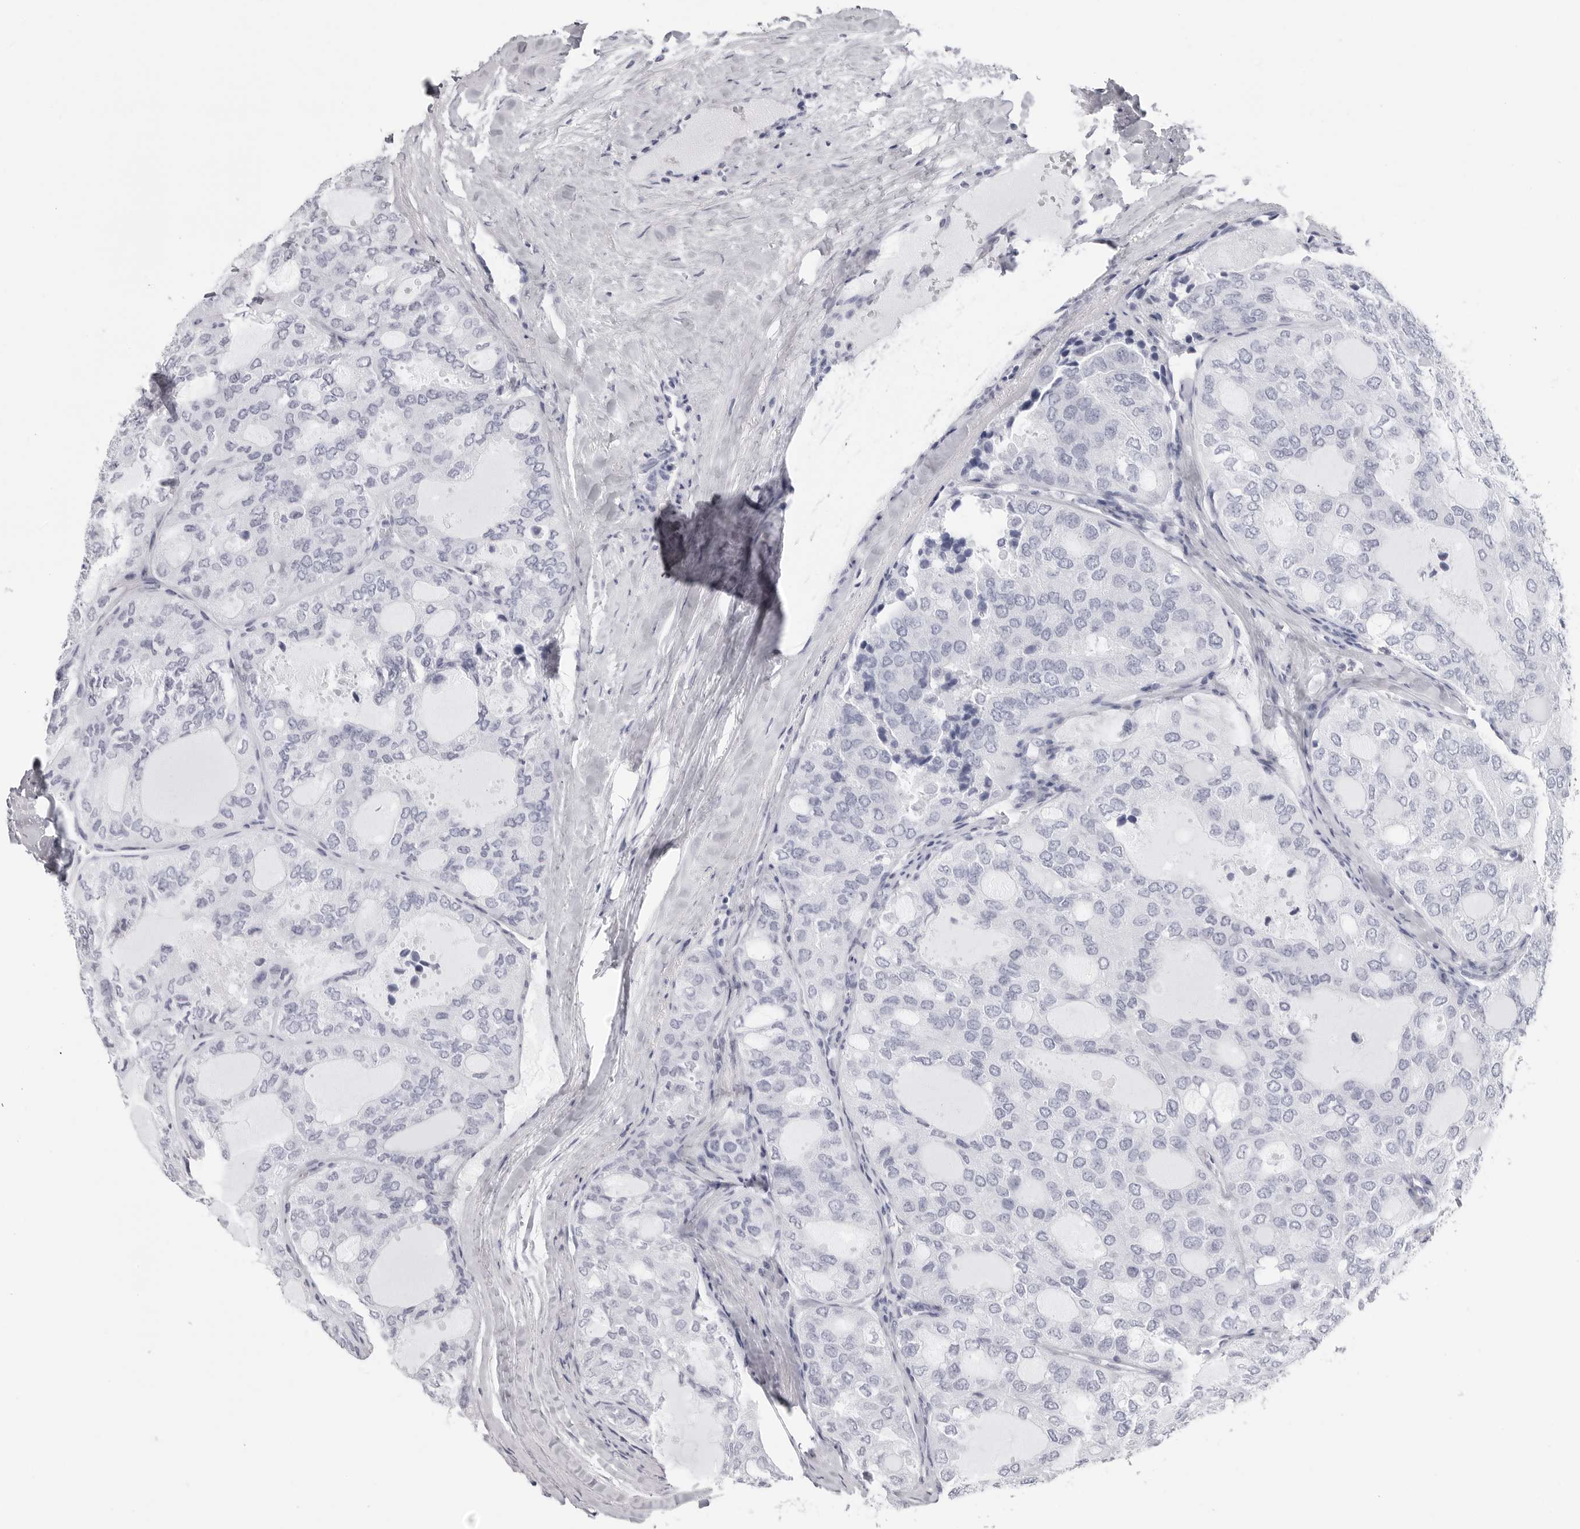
{"staining": {"intensity": "negative", "quantity": "none", "location": "none"}, "tissue": "thyroid cancer", "cell_type": "Tumor cells", "image_type": "cancer", "snomed": [{"axis": "morphology", "description": "Follicular adenoma carcinoma, NOS"}, {"axis": "topography", "description": "Thyroid gland"}], "caption": "Tumor cells are negative for protein expression in human follicular adenoma carcinoma (thyroid).", "gene": "CST2", "patient": {"sex": "male", "age": 75}}